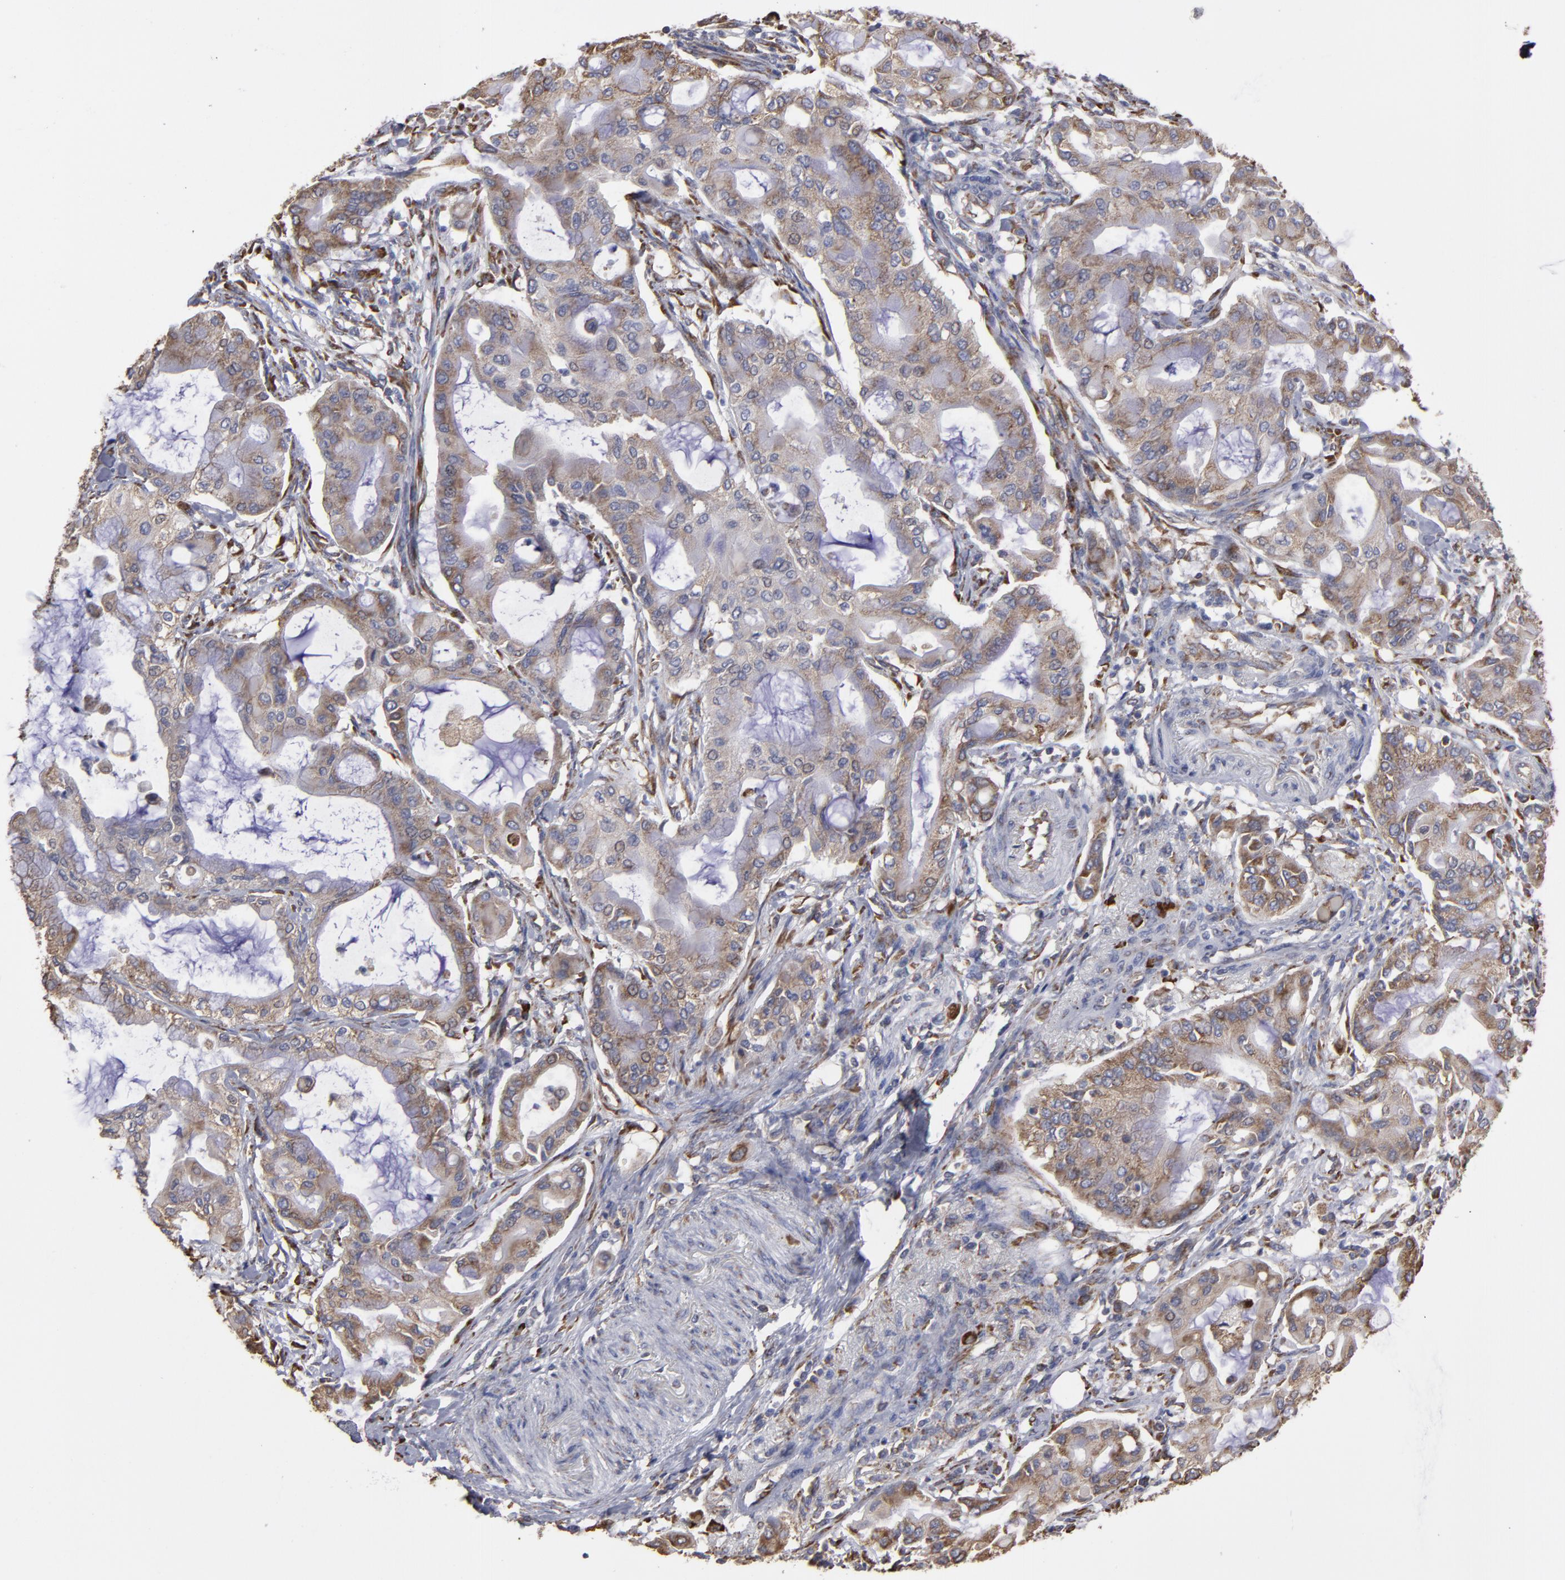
{"staining": {"intensity": "moderate", "quantity": ">75%", "location": "cytoplasmic/membranous"}, "tissue": "pancreatic cancer", "cell_type": "Tumor cells", "image_type": "cancer", "snomed": [{"axis": "morphology", "description": "Adenocarcinoma, NOS"}, {"axis": "morphology", "description": "Adenocarcinoma, metastatic, NOS"}, {"axis": "topography", "description": "Lymph node"}, {"axis": "topography", "description": "Pancreas"}, {"axis": "topography", "description": "Duodenum"}], "caption": "A brown stain shows moderate cytoplasmic/membranous staining of a protein in human pancreatic cancer (adenocarcinoma) tumor cells. Nuclei are stained in blue.", "gene": "SND1", "patient": {"sex": "female", "age": 64}}